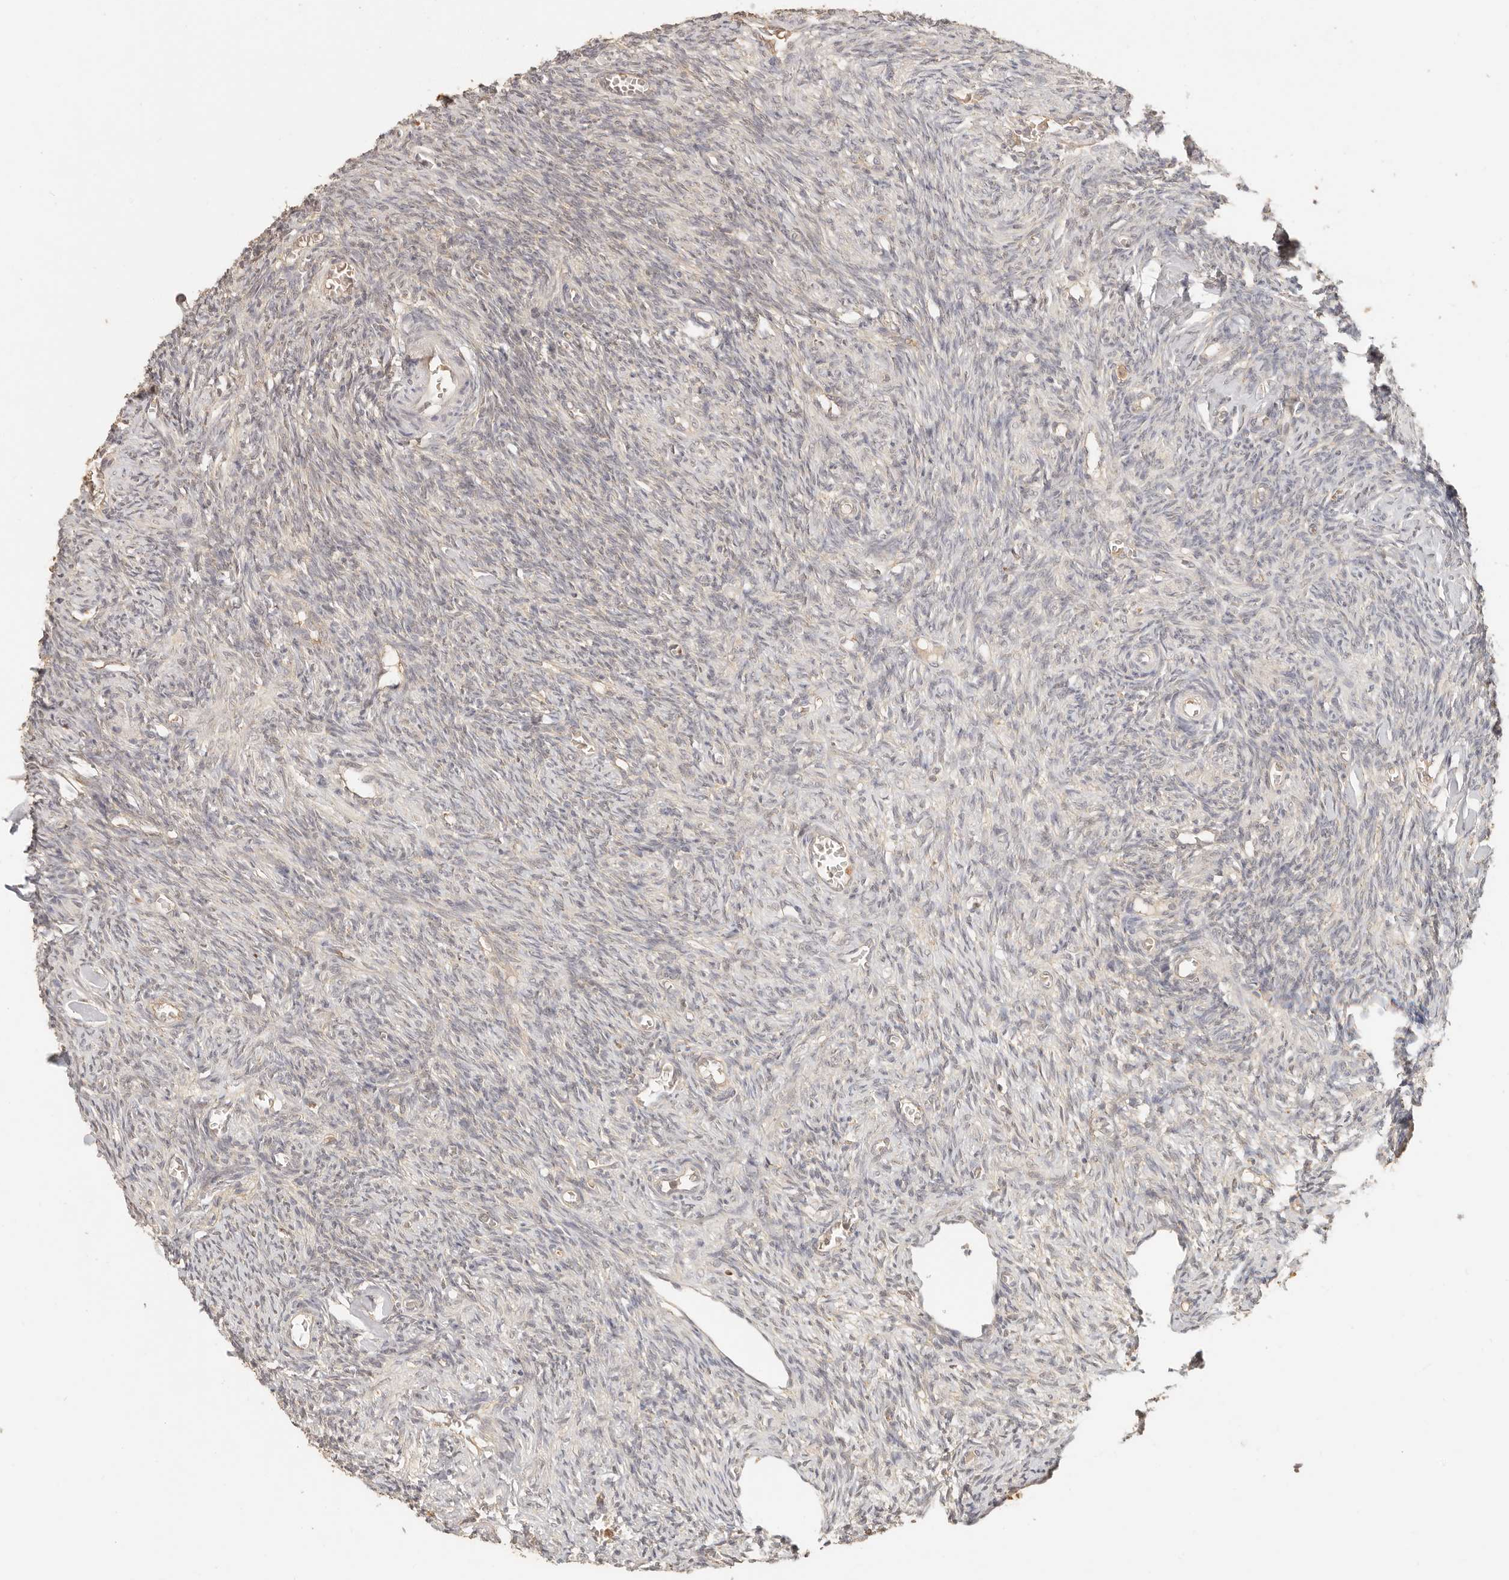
{"staining": {"intensity": "negative", "quantity": "none", "location": "none"}, "tissue": "ovary", "cell_type": "Ovarian stroma cells", "image_type": "normal", "snomed": [{"axis": "morphology", "description": "Normal tissue, NOS"}, {"axis": "topography", "description": "Ovary"}], "caption": "Histopathology image shows no significant protein staining in ovarian stroma cells of benign ovary. (DAB IHC with hematoxylin counter stain).", "gene": "INTS11", "patient": {"sex": "female", "age": 27}}